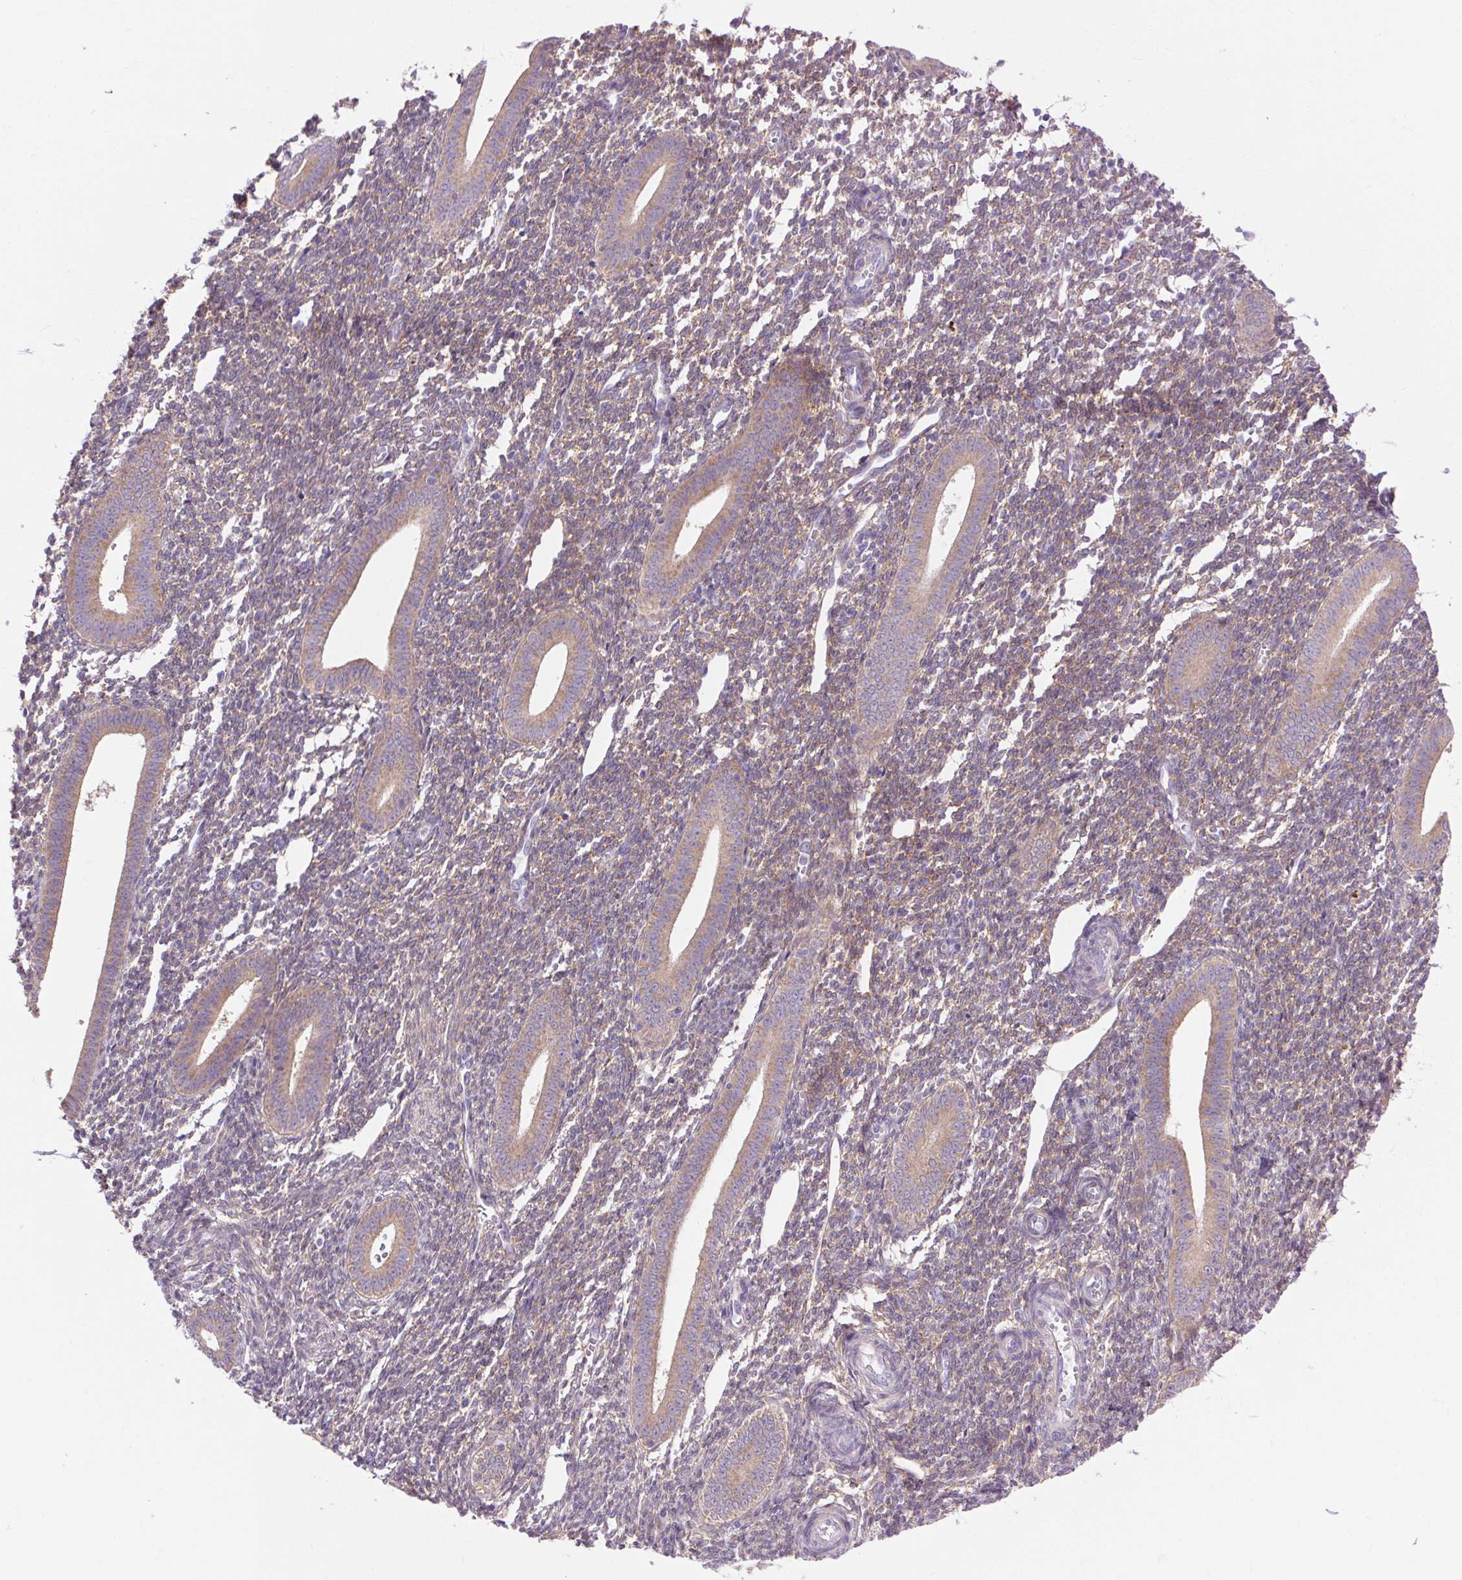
{"staining": {"intensity": "weak", "quantity": "<25%", "location": "cytoplasmic/membranous"}, "tissue": "endometrium", "cell_type": "Cells in endometrial stroma", "image_type": "normal", "snomed": [{"axis": "morphology", "description": "Normal tissue, NOS"}, {"axis": "topography", "description": "Endometrium"}], "caption": "High power microscopy photomicrograph of an immunohistochemistry histopathology image of unremarkable endometrium, revealing no significant positivity in cells in endometrial stroma. (DAB immunohistochemistry (IHC) with hematoxylin counter stain).", "gene": "SOWAHC", "patient": {"sex": "female", "age": 25}}